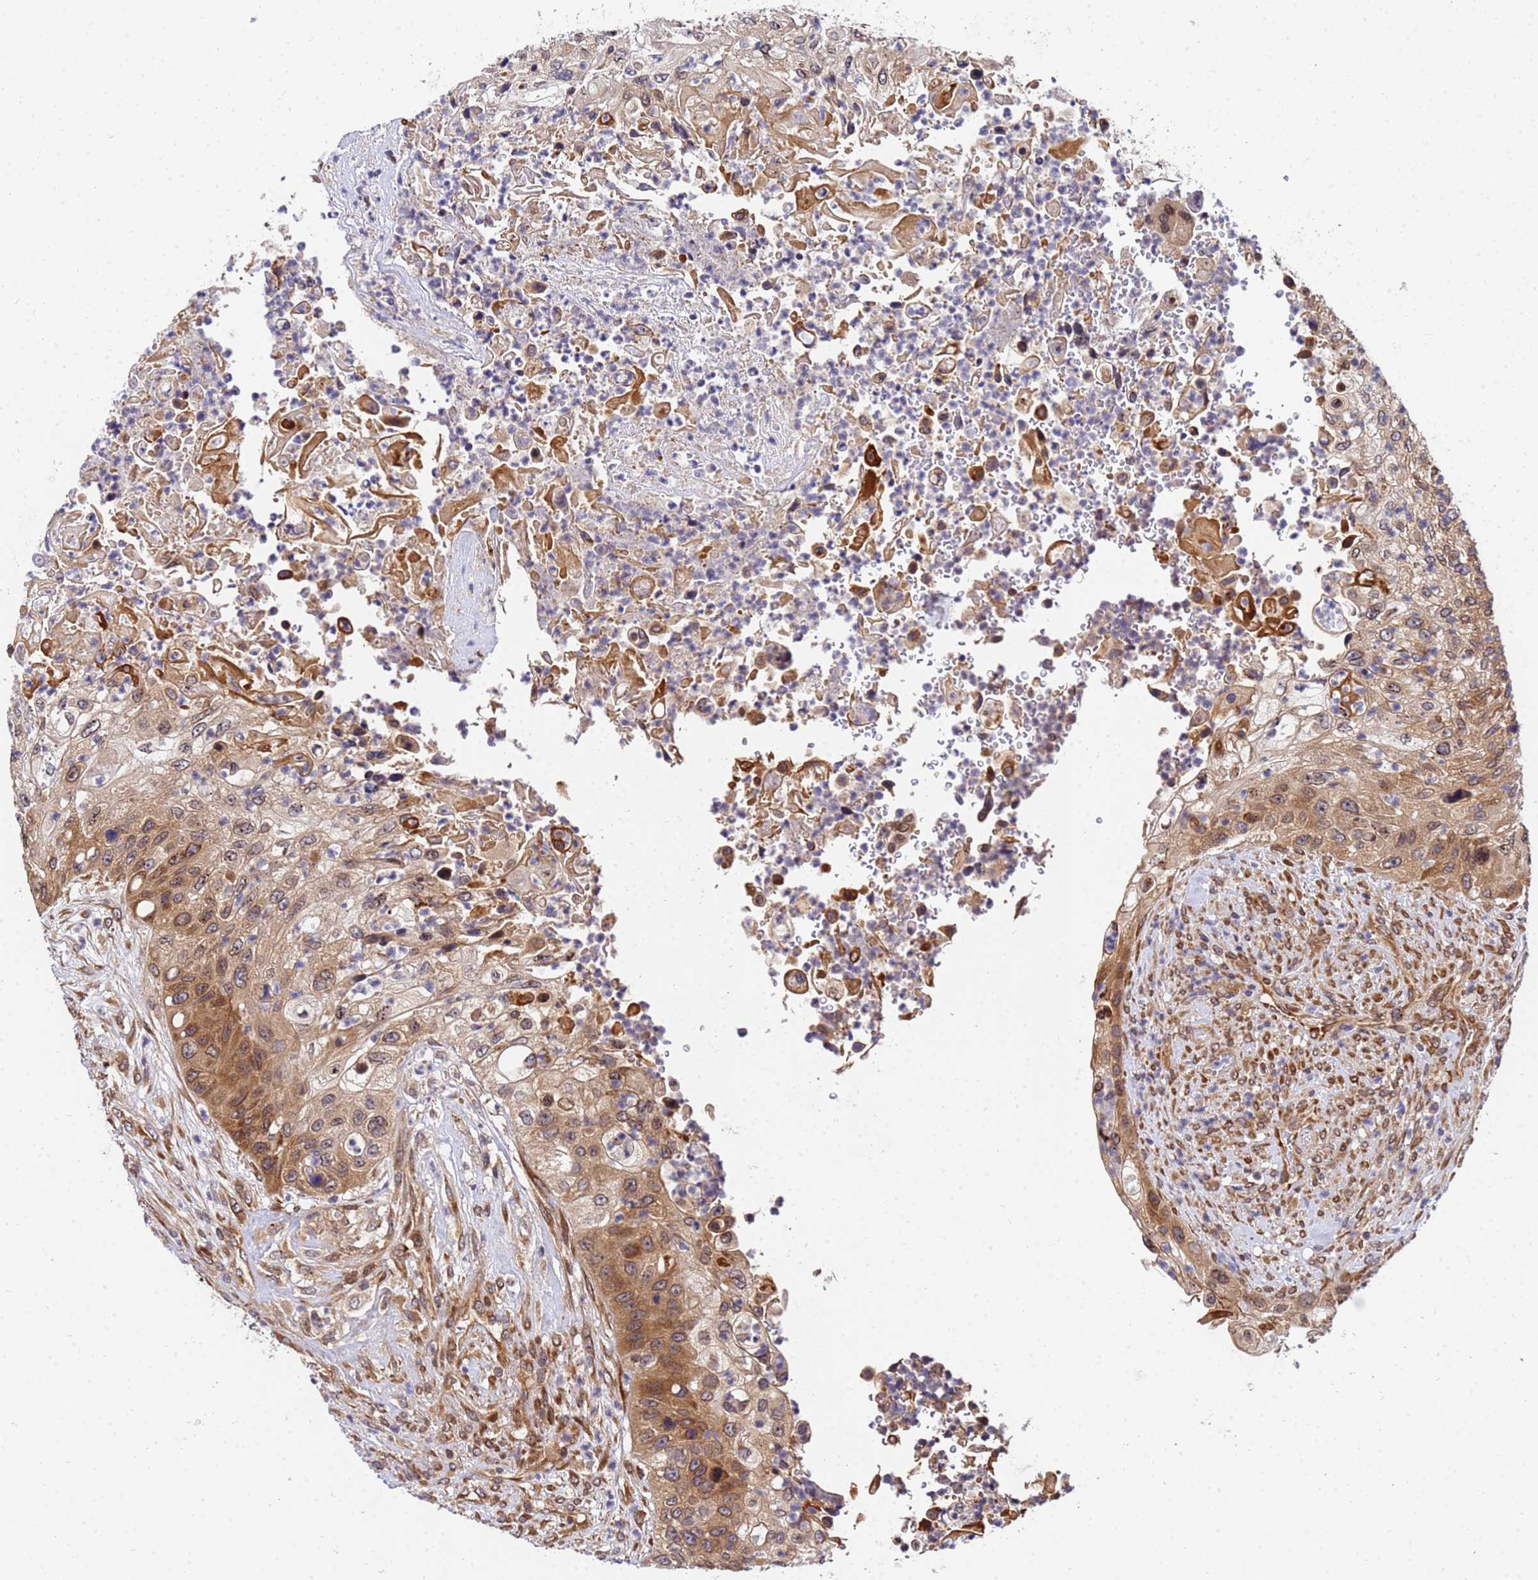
{"staining": {"intensity": "moderate", "quantity": ">75%", "location": "cytoplasmic/membranous,nuclear"}, "tissue": "urothelial cancer", "cell_type": "Tumor cells", "image_type": "cancer", "snomed": [{"axis": "morphology", "description": "Urothelial carcinoma, High grade"}, {"axis": "topography", "description": "Urinary bladder"}], "caption": "A brown stain shows moderate cytoplasmic/membranous and nuclear positivity of a protein in human high-grade urothelial carcinoma tumor cells. The staining was performed using DAB to visualize the protein expression in brown, while the nuclei were stained in blue with hematoxylin (Magnification: 20x).", "gene": "UNC93B1", "patient": {"sex": "female", "age": 60}}